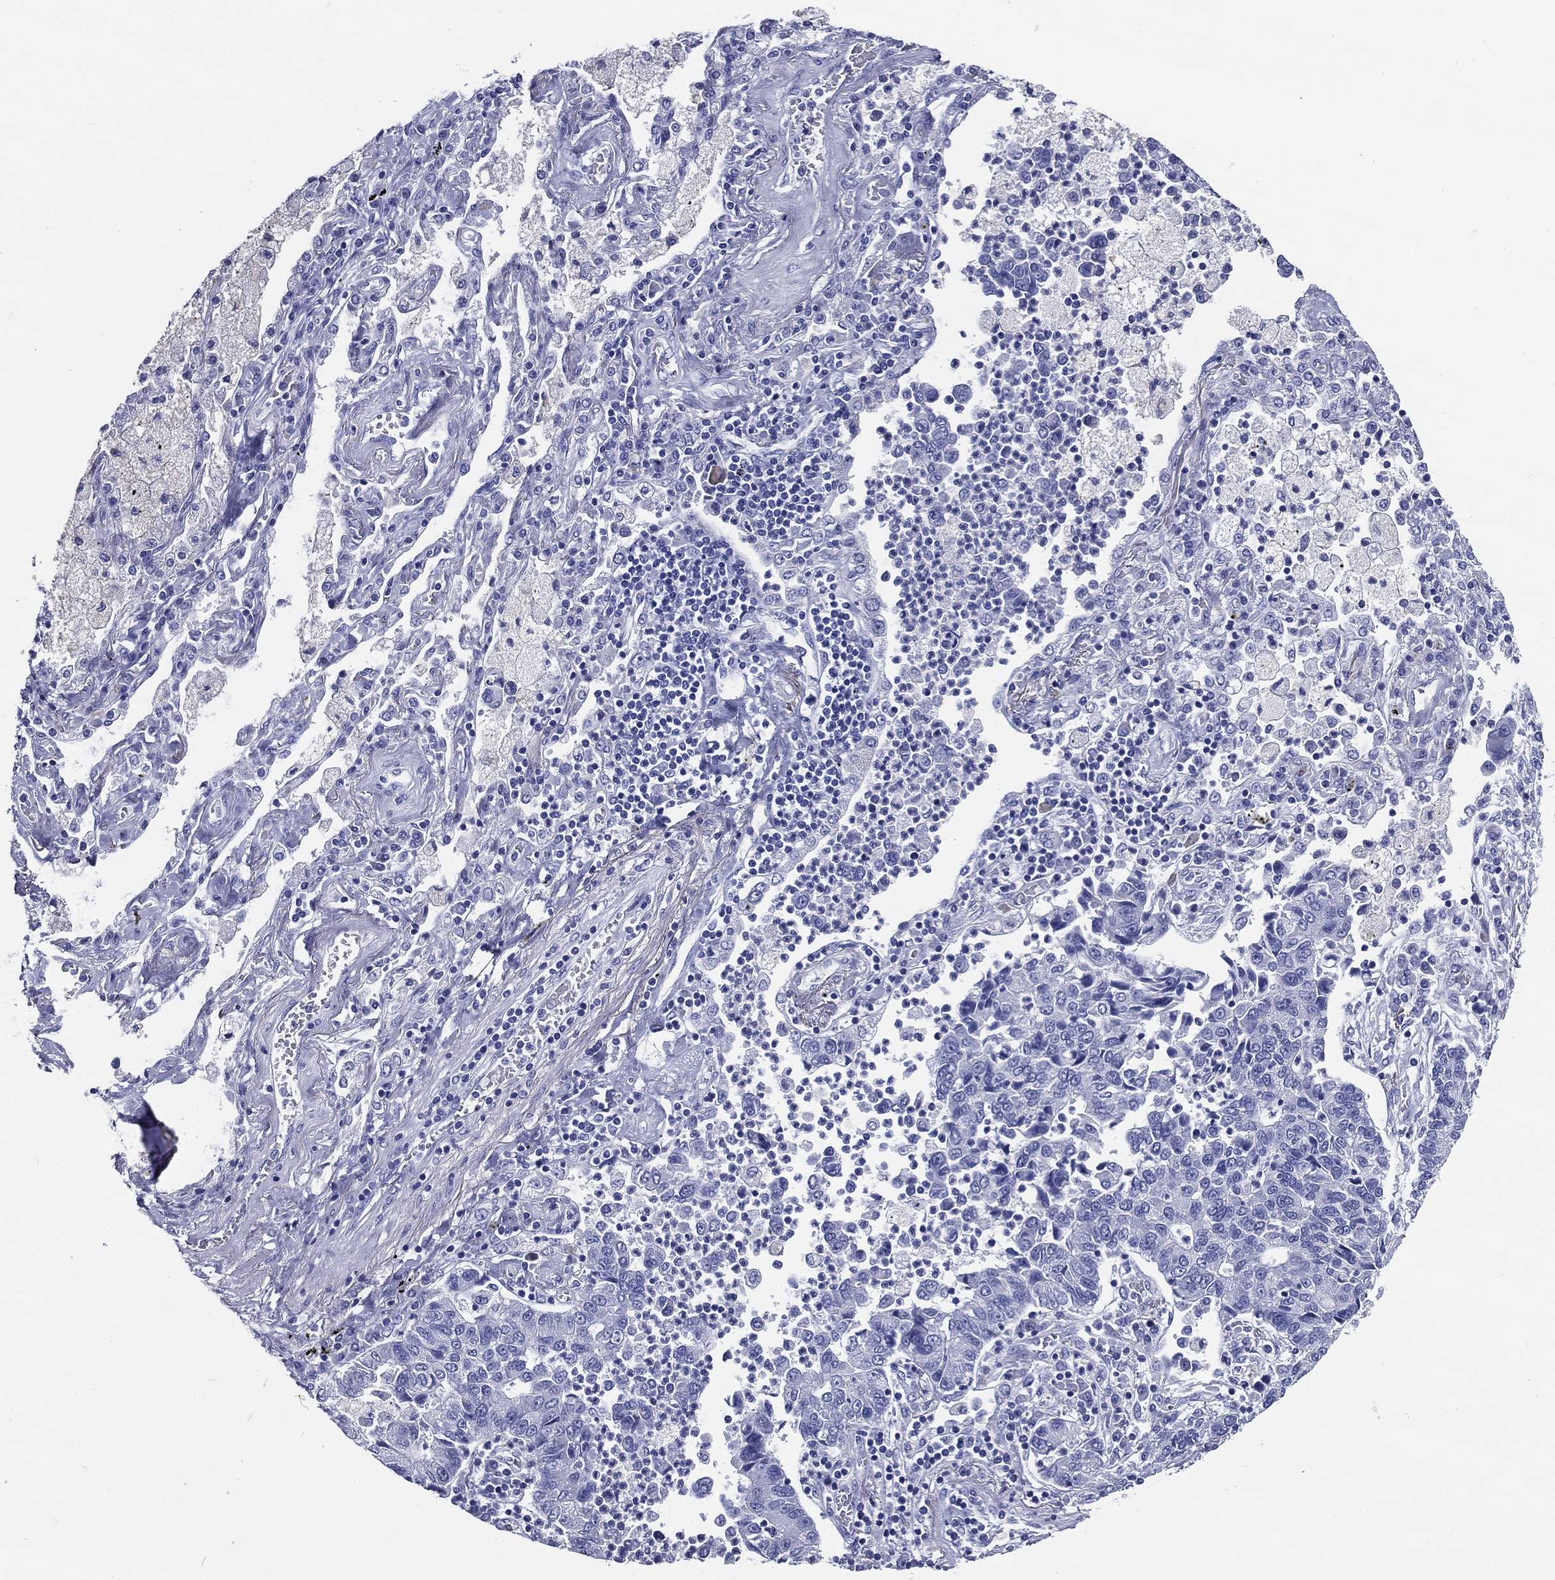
{"staining": {"intensity": "negative", "quantity": "none", "location": "none"}, "tissue": "lung cancer", "cell_type": "Tumor cells", "image_type": "cancer", "snomed": [{"axis": "morphology", "description": "Adenocarcinoma, NOS"}, {"axis": "topography", "description": "Lung"}], "caption": "This is a image of immunohistochemistry staining of adenocarcinoma (lung), which shows no positivity in tumor cells.", "gene": "ACE2", "patient": {"sex": "female", "age": 57}}